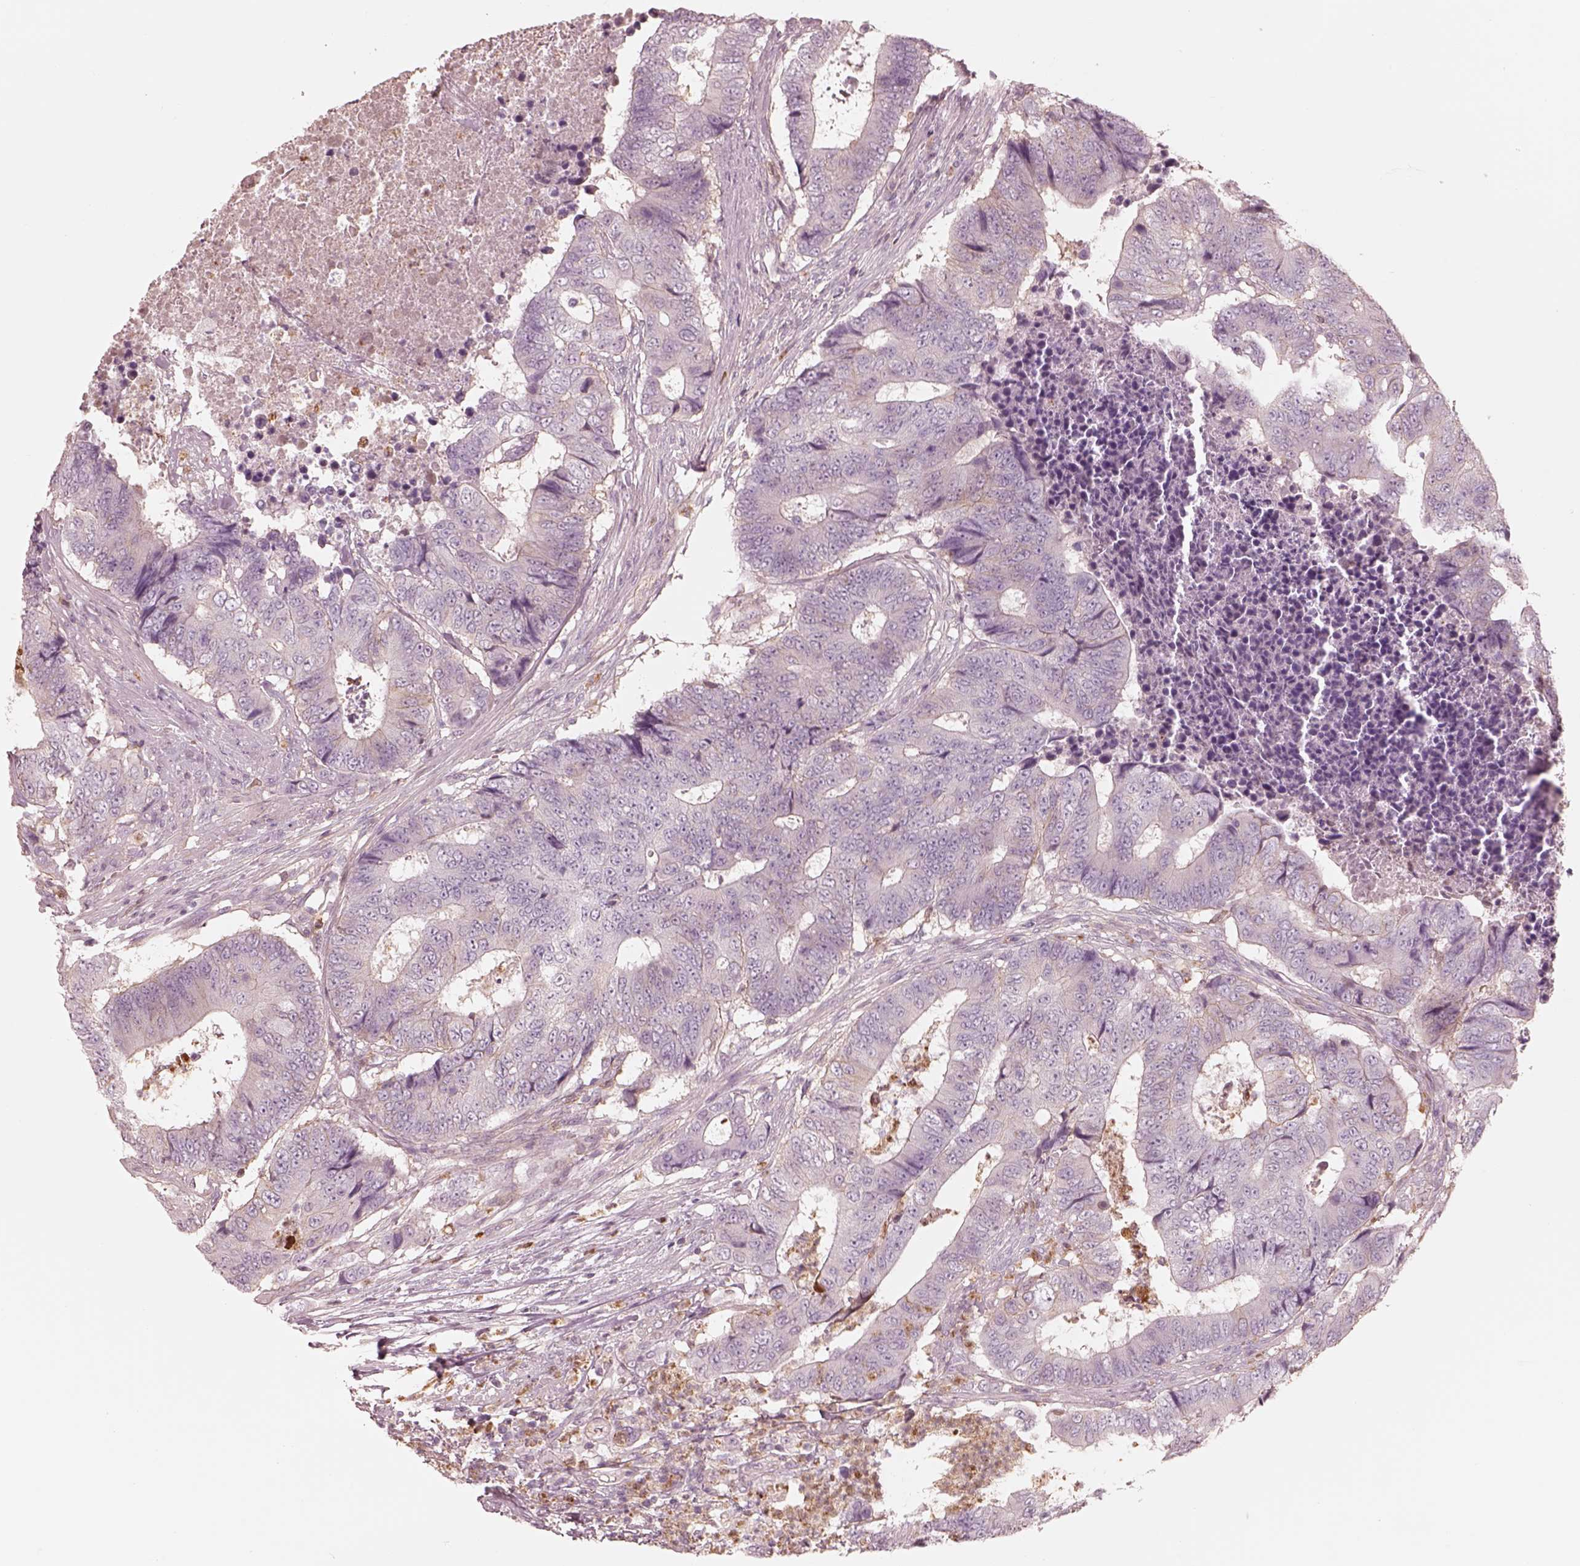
{"staining": {"intensity": "negative", "quantity": "none", "location": "none"}, "tissue": "colorectal cancer", "cell_type": "Tumor cells", "image_type": "cancer", "snomed": [{"axis": "morphology", "description": "Adenocarcinoma, NOS"}, {"axis": "topography", "description": "Colon"}], "caption": "There is no significant expression in tumor cells of colorectal cancer (adenocarcinoma). The staining was performed using DAB to visualize the protein expression in brown, while the nuclei were stained in blue with hematoxylin (Magnification: 20x).", "gene": "GPRIN1", "patient": {"sex": "female", "age": 48}}